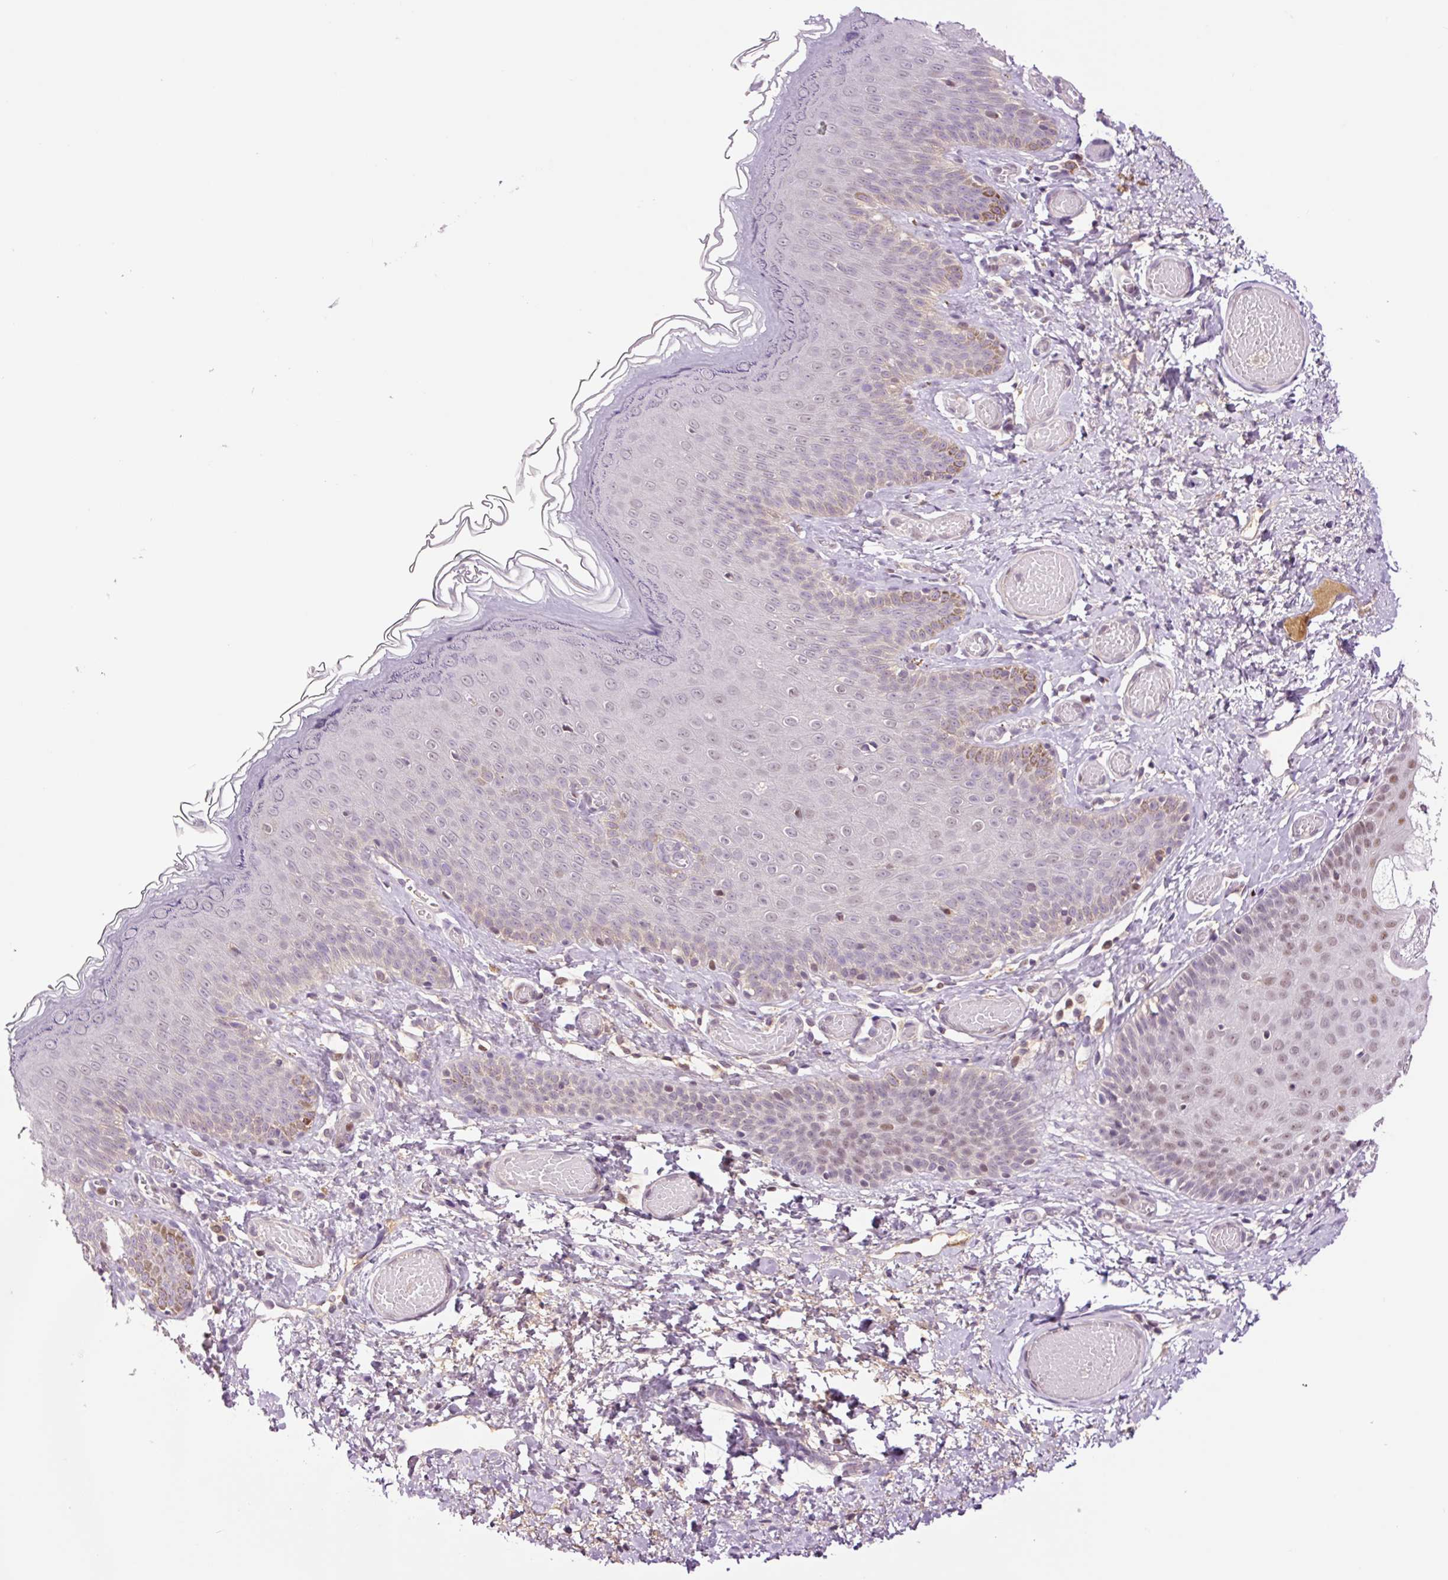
{"staining": {"intensity": "weak", "quantity": "<25%", "location": "cytoplasmic/membranous"}, "tissue": "skin", "cell_type": "Epidermal cells", "image_type": "normal", "snomed": [{"axis": "morphology", "description": "Normal tissue, NOS"}, {"axis": "topography", "description": "Anal"}], "caption": "Image shows no significant protein expression in epidermal cells of unremarkable skin. Nuclei are stained in blue.", "gene": "DPPA4", "patient": {"sex": "female", "age": 40}}